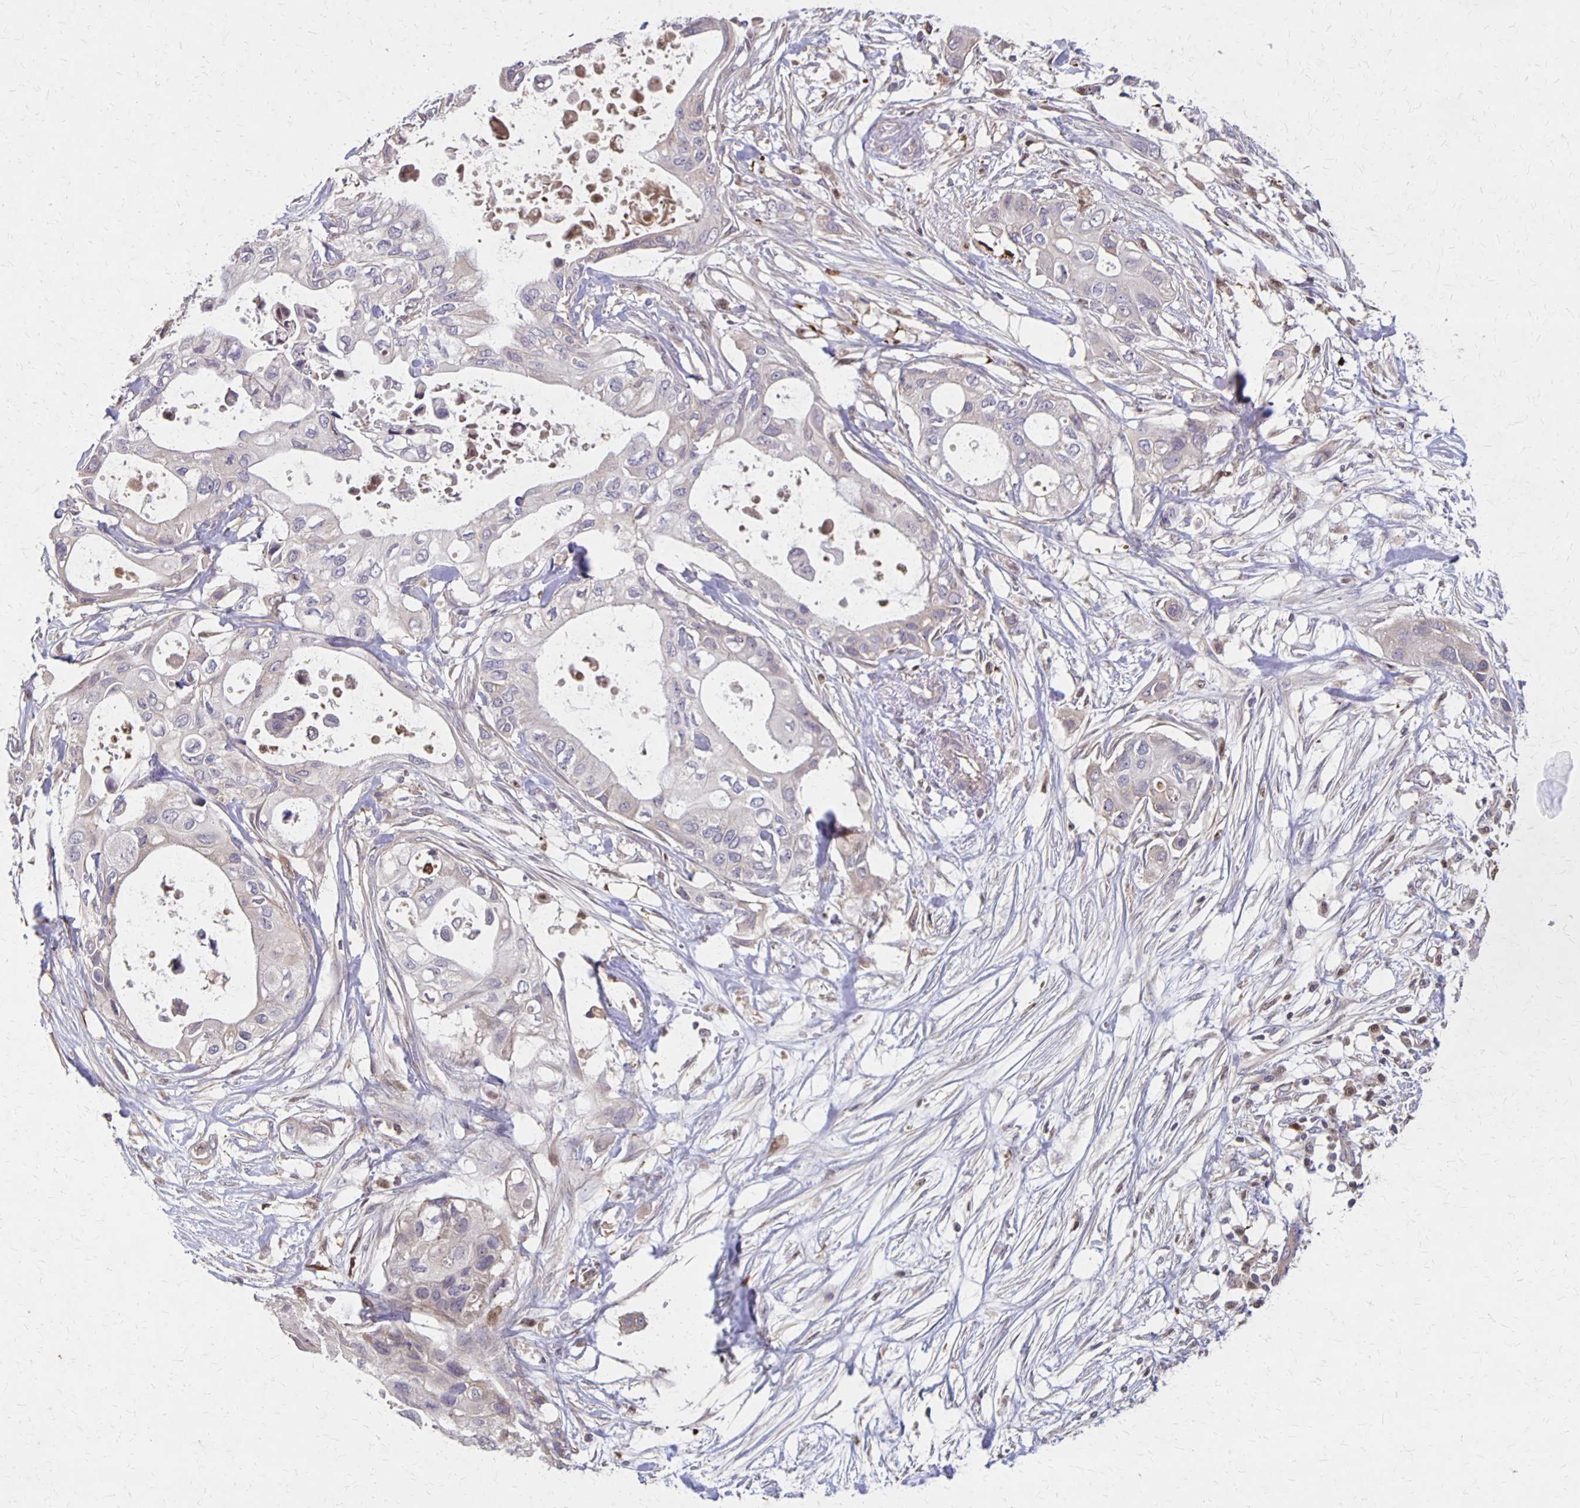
{"staining": {"intensity": "negative", "quantity": "none", "location": "none"}, "tissue": "pancreatic cancer", "cell_type": "Tumor cells", "image_type": "cancer", "snomed": [{"axis": "morphology", "description": "Adenocarcinoma, NOS"}, {"axis": "topography", "description": "Pancreas"}], "caption": "Tumor cells show no significant protein expression in adenocarcinoma (pancreatic).", "gene": "NOG", "patient": {"sex": "female", "age": 63}}